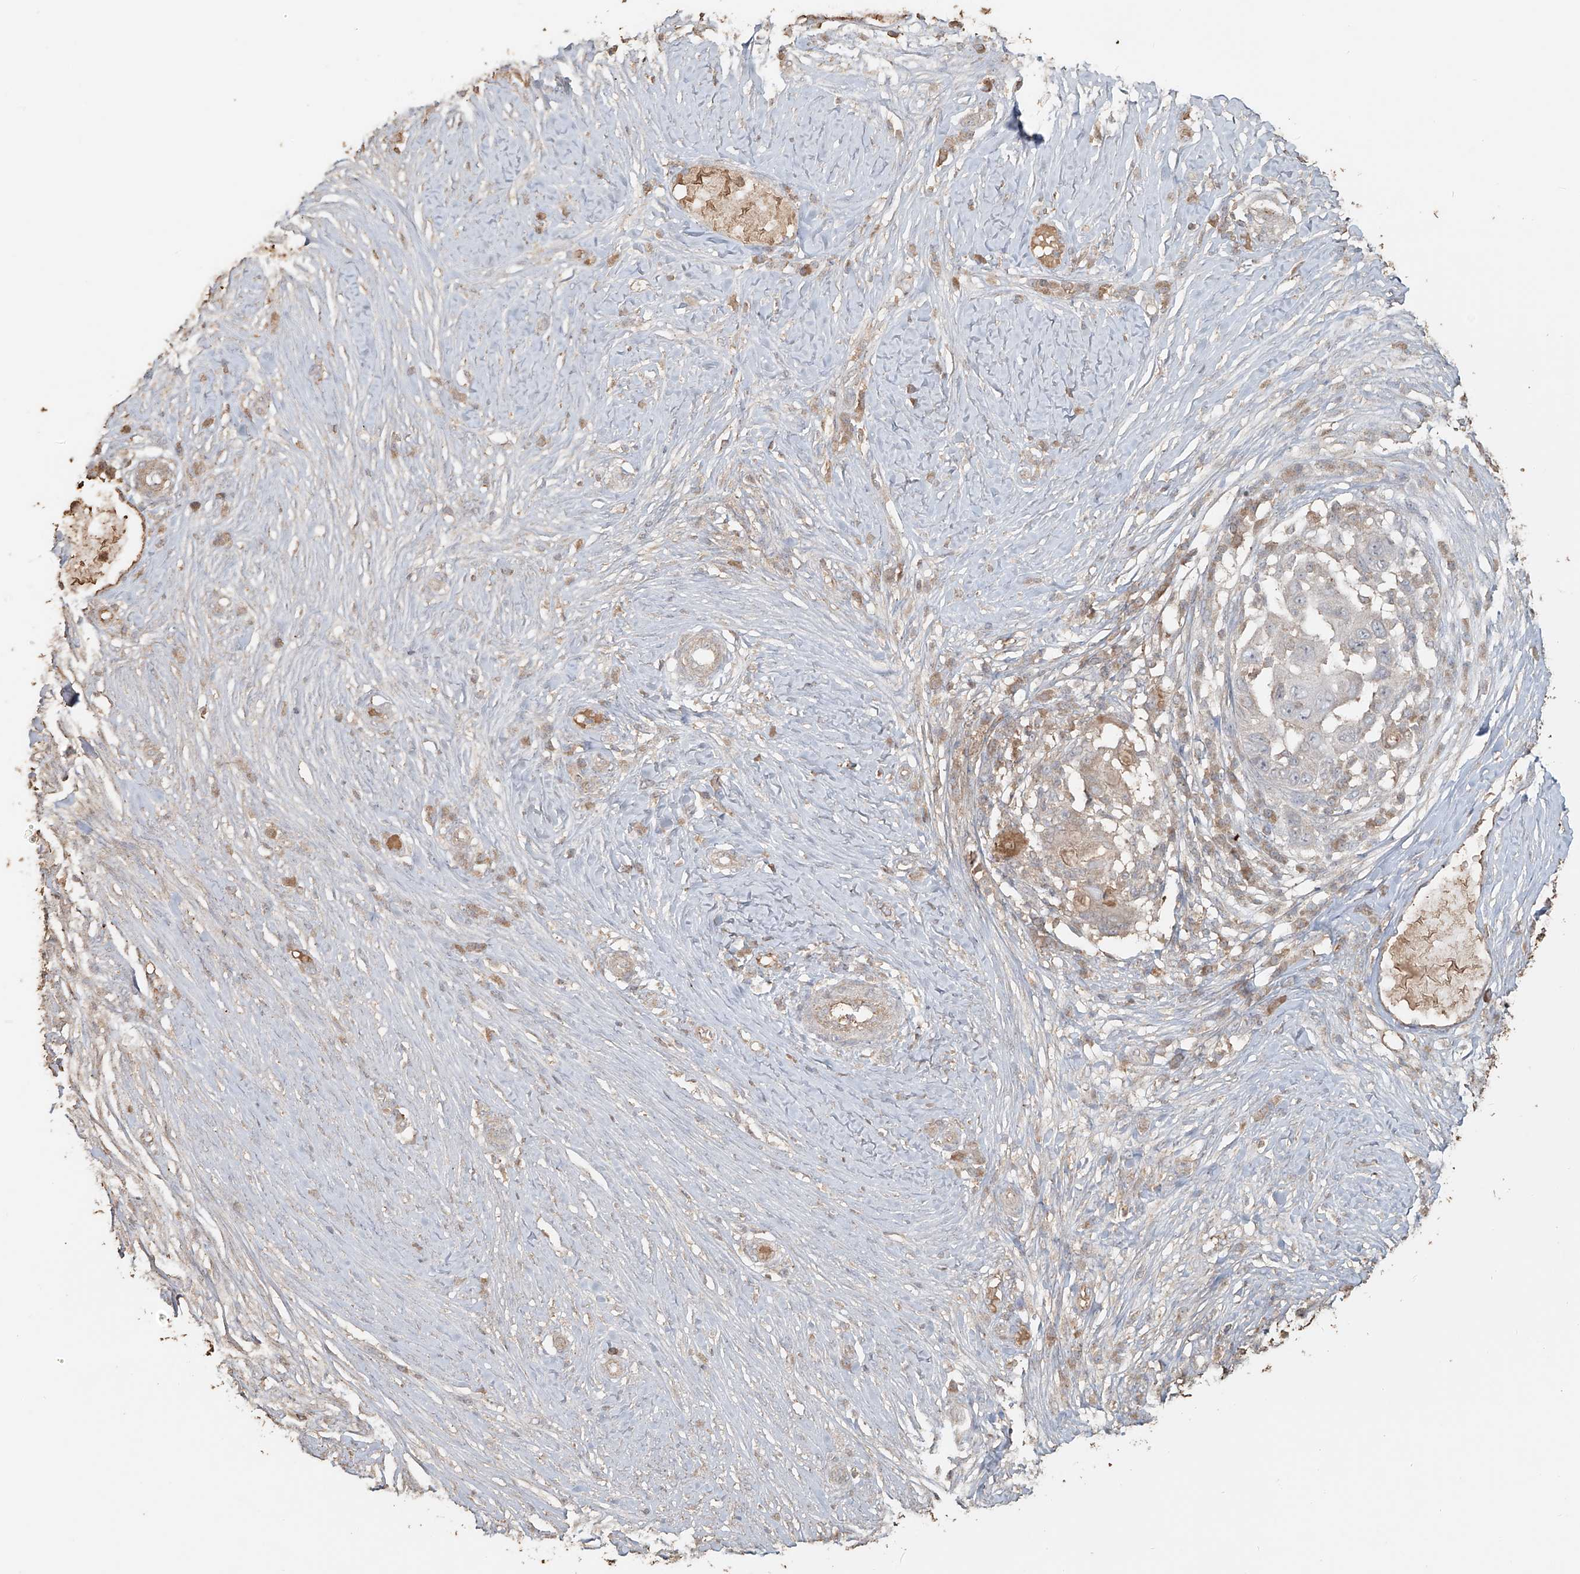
{"staining": {"intensity": "negative", "quantity": "none", "location": "none"}, "tissue": "skin cancer", "cell_type": "Tumor cells", "image_type": "cancer", "snomed": [{"axis": "morphology", "description": "Squamous cell carcinoma, NOS"}, {"axis": "topography", "description": "Skin"}], "caption": "A photomicrograph of squamous cell carcinoma (skin) stained for a protein exhibits no brown staining in tumor cells.", "gene": "NPHS1", "patient": {"sex": "female", "age": 44}}